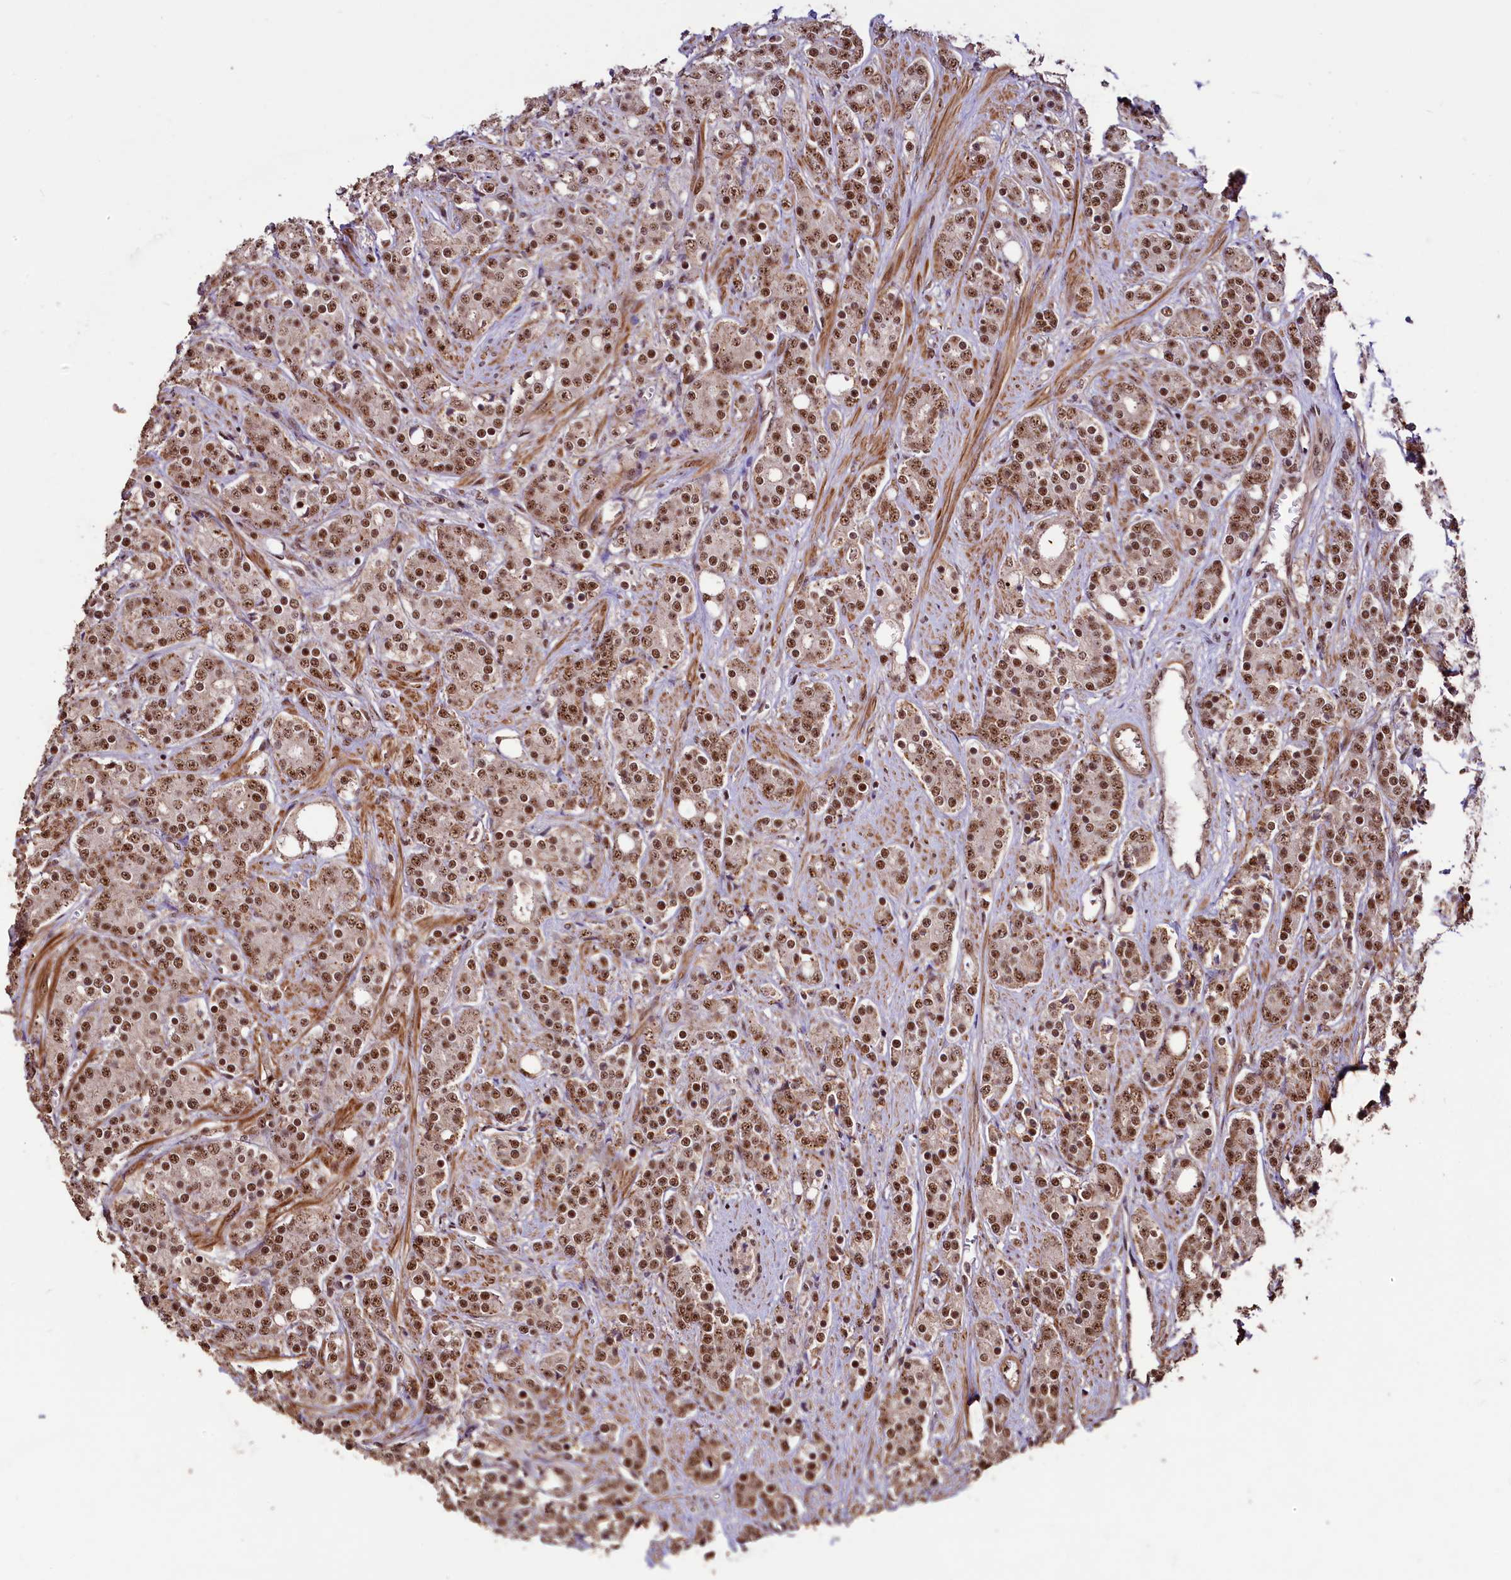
{"staining": {"intensity": "moderate", "quantity": ">75%", "location": "nuclear"}, "tissue": "prostate cancer", "cell_type": "Tumor cells", "image_type": "cancer", "snomed": [{"axis": "morphology", "description": "Adenocarcinoma, High grade"}, {"axis": "topography", "description": "Prostate"}], "caption": "Immunohistochemical staining of prostate cancer (high-grade adenocarcinoma) exhibits medium levels of moderate nuclear protein positivity in about >75% of tumor cells.", "gene": "SFSWAP", "patient": {"sex": "male", "age": 62}}